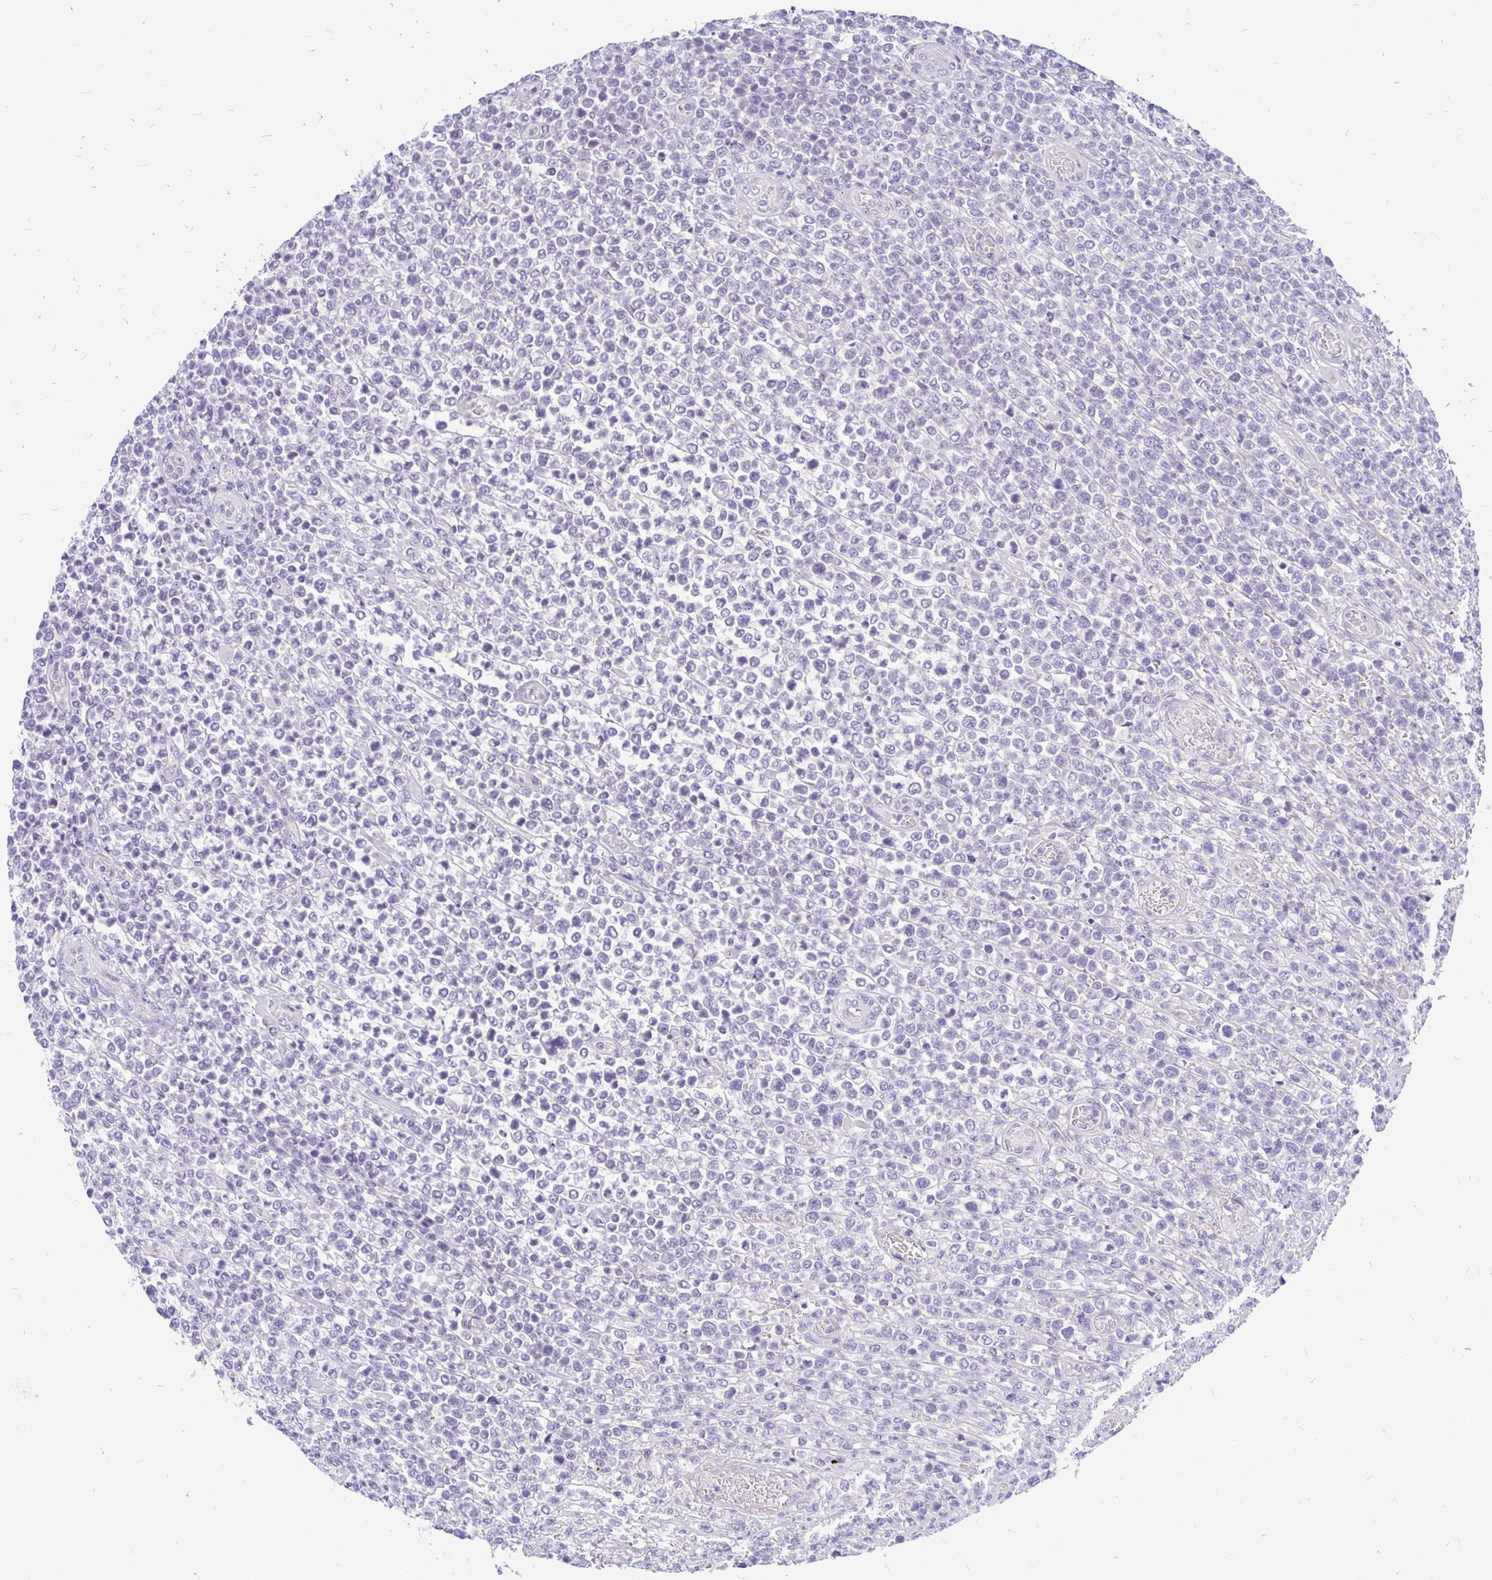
{"staining": {"intensity": "negative", "quantity": "none", "location": "none"}, "tissue": "lymphoma", "cell_type": "Tumor cells", "image_type": "cancer", "snomed": [{"axis": "morphology", "description": "Malignant lymphoma, non-Hodgkin's type, High grade"}, {"axis": "topography", "description": "Soft tissue"}], "caption": "Immunohistochemistry (IHC) micrograph of human lymphoma stained for a protein (brown), which displays no staining in tumor cells. Nuclei are stained in blue.", "gene": "KIAA2013", "patient": {"sex": "female", "age": 56}}